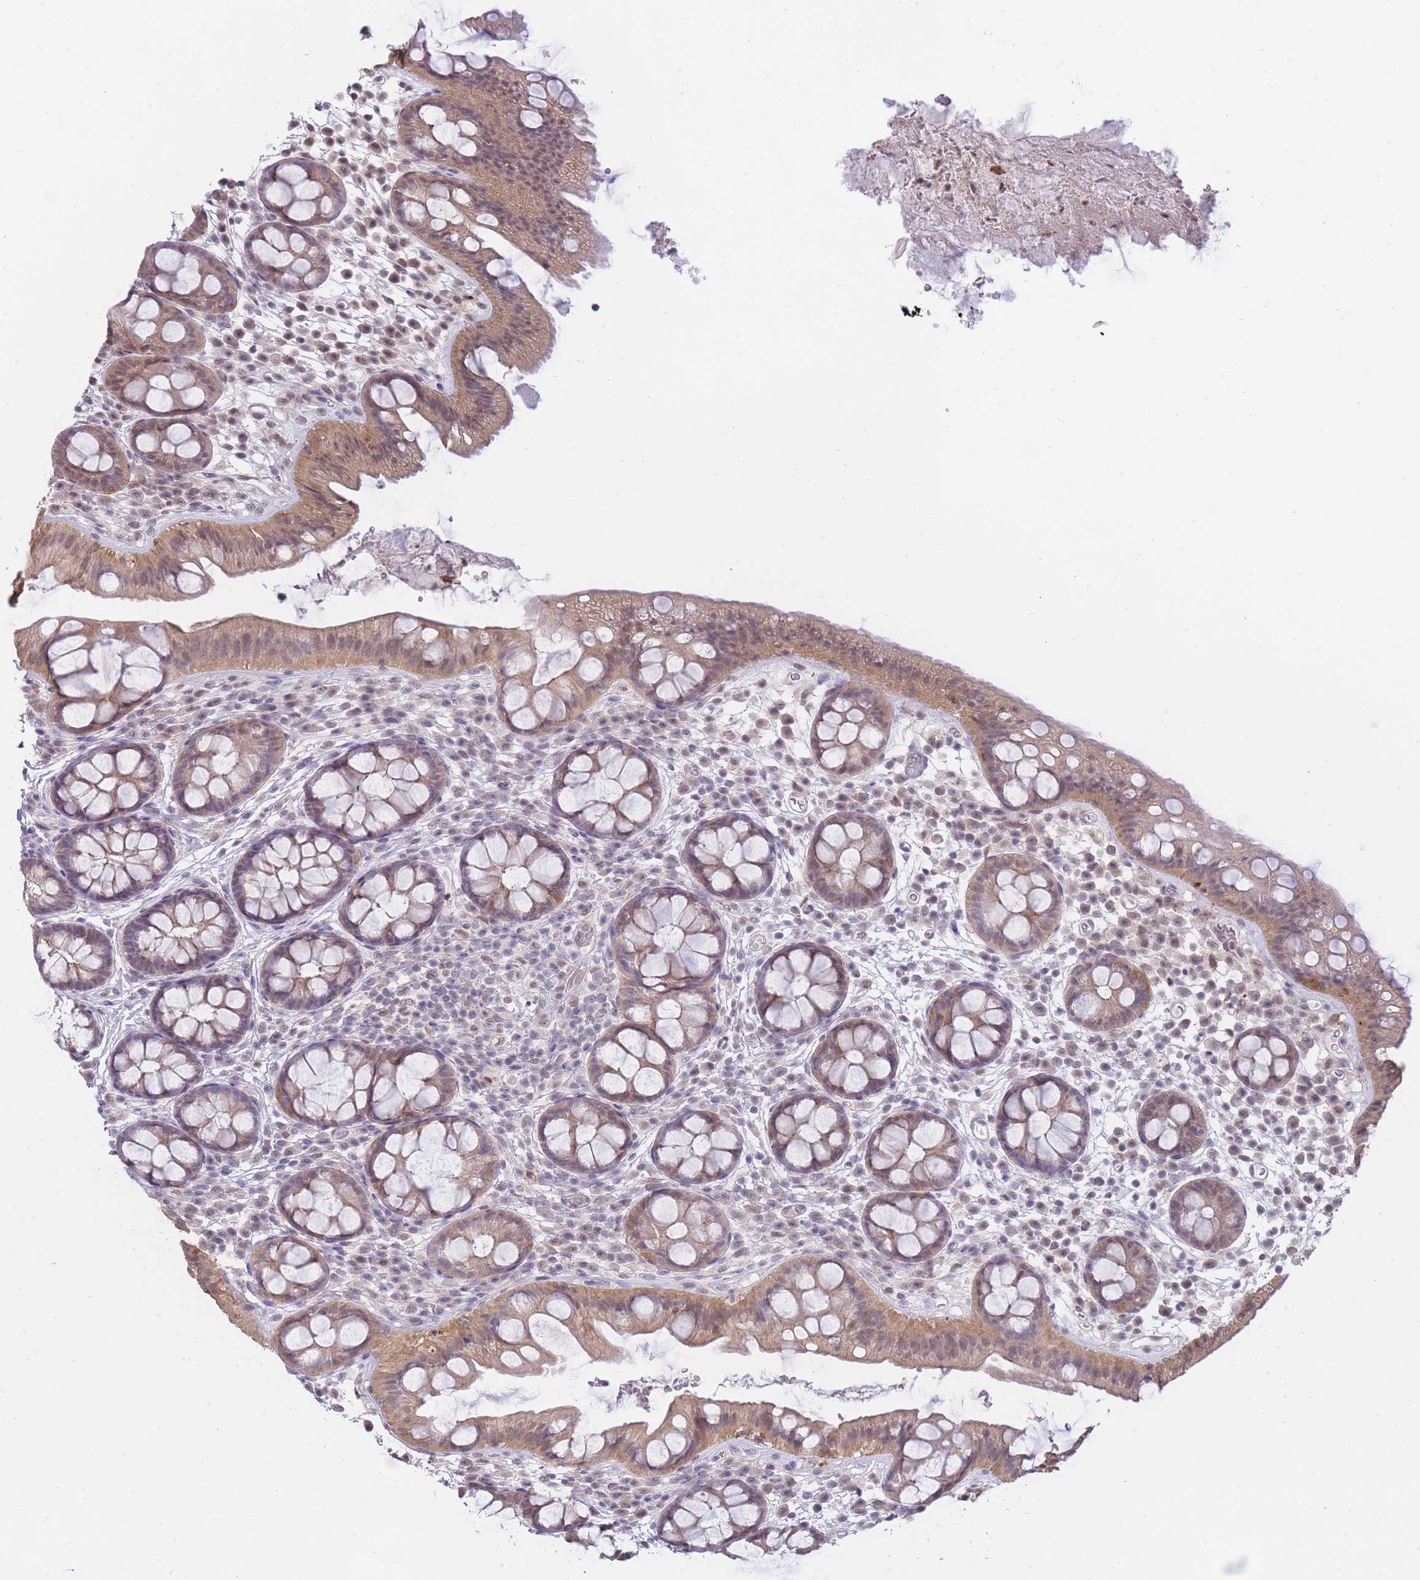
{"staining": {"intensity": "weak", "quantity": ">75%", "location": "cytoplasmic/membranous,nuclear"}, "tissue": "rectum", "cell_type": "Glandular cells", "image_type": "normal", "snomed": [{"axis": "morphology", "description": "Normal tissue, NOS"}, {"axis": "topography", "description": "Rectum"}, {"axis": "topography", "description": "Peripheral nerve tissue"}], "caption": "An immunohistochemistry histopathology image of unremarkable tissue is shown. Protein staining in brown shows weak cytoplasmic/membranous,nuclear positivity in rectum within glandular cells.", "gene": "GOLGA6L1", "patient": {"sex": "female", "age": 69}}